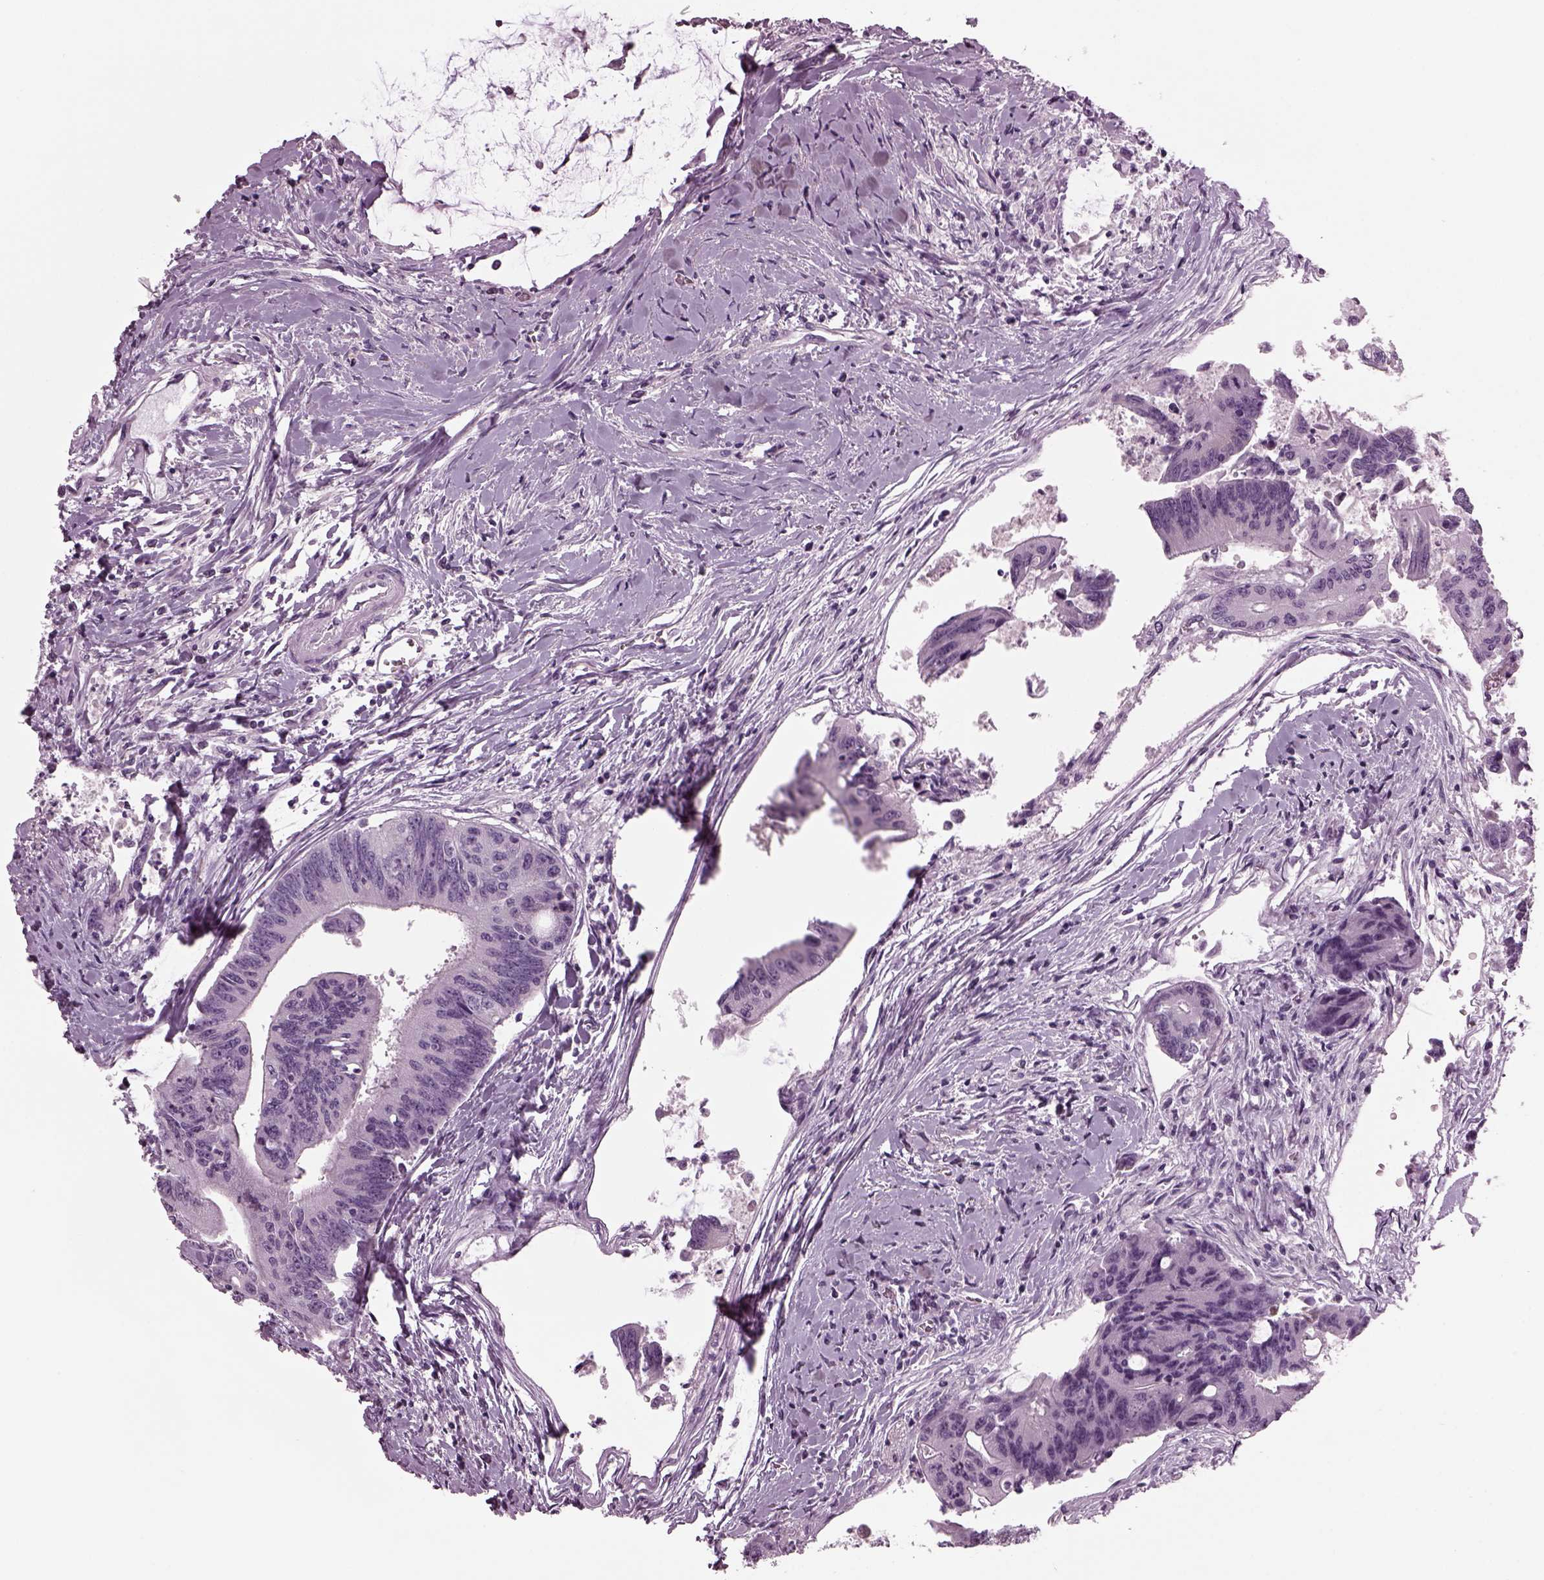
{"staining": {"intensity": "negative", "quantity": "none", "location": "none"}, "tissue": "colorectal cancer", "cell_type": "Tumor cells", "image_type": "cancer", "snomed": [{"axis": "morphology", "description": "Adenocarcinoma, NOS"}, {"axis": "topography", "description": "Rectum"}], "caption": "This is an immunohistochemistry (IHC) image of colorectal adenocarcinoma. There is no expression in tumor cells.", "gene": "DPYSL5", "patient": {"sex": "male", "age": 59}}